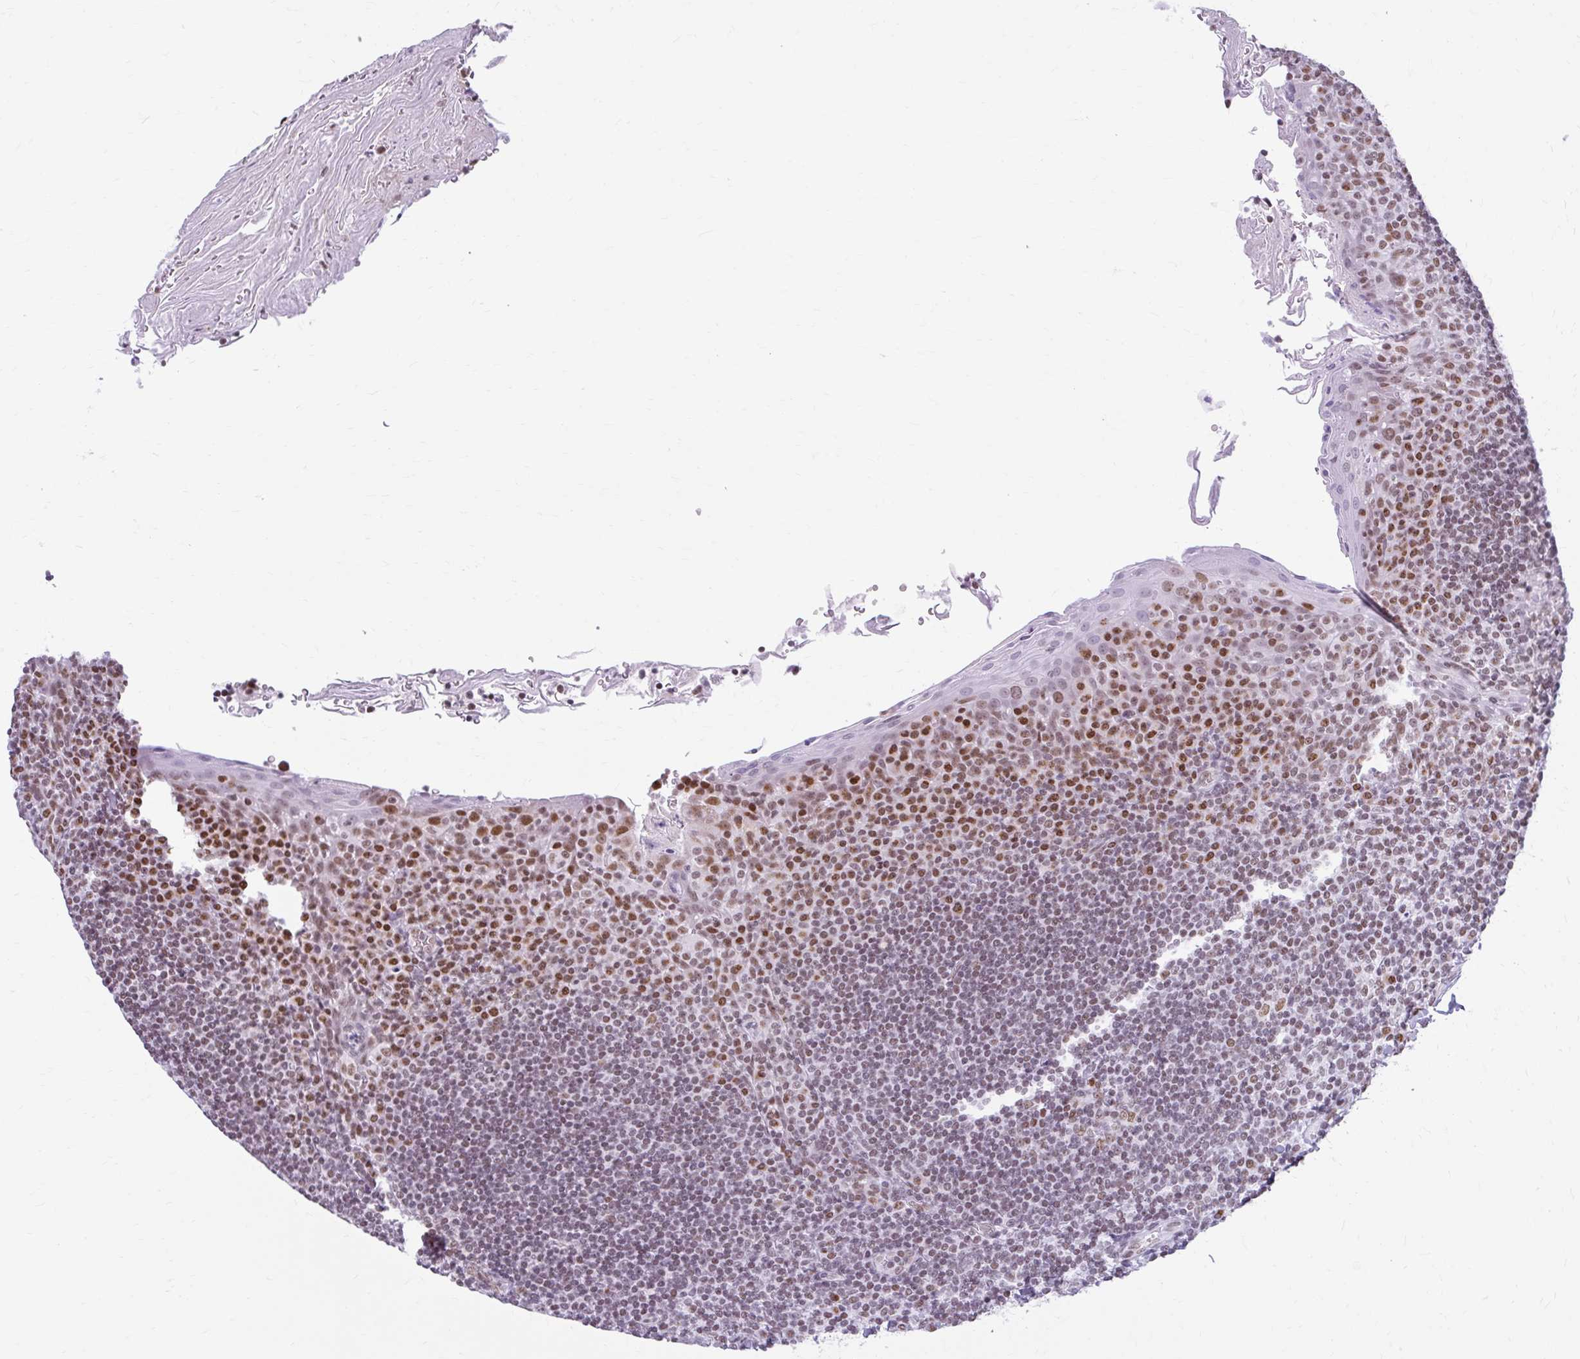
{"staining": {"intensity": "moderate", "quantity": ">75%", "location": "nuclear"}, "tissue": "tonsil", "cell_type": "Germinal center cells", "image_type": "normal", "snomed": [{"axis": "morphology", "description": "Normal tissue, NOS"}, {"axis": "topography", "description": "Tonsil"}], "caption": "Tonsil stained with a brown dye demonstrates moderate nuclear positive expression in about >75% of germinal center cells.", "gene": "PABIR1", "patient": {"sex": "male", "age": 27}}